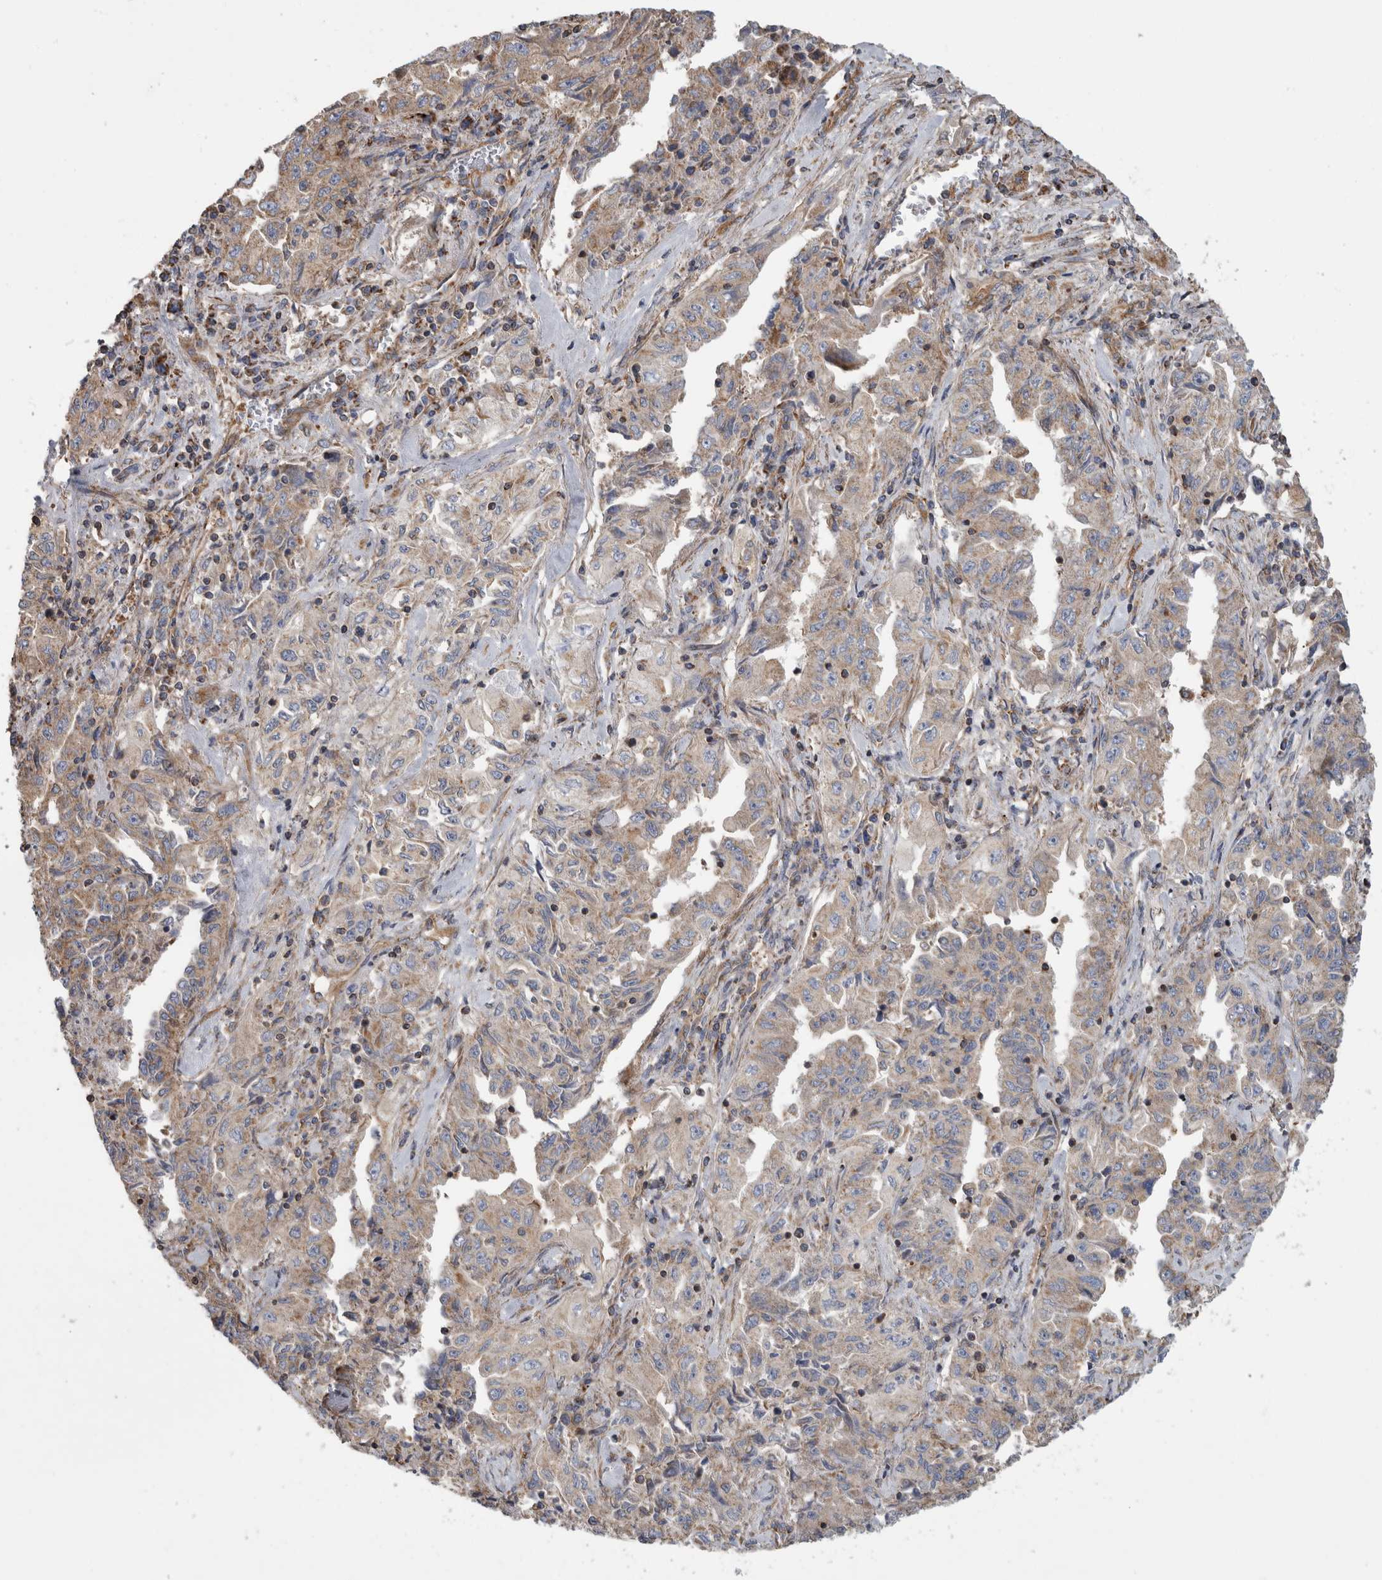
{"staining": {"intensity": "weak", "quantity": "25%-75%", "location": "cytoplasmic/membranous"}, "tissue": "lung cancer", "cell_type": "Tumor cells", "image_type": "cancer", "snomed": [{"axis": "morphology", "description": "Adenocarcinoma, NOS"}, {"axis": "topography", "description": "Lung"}], "caption": "Immunohistochemical staining of lung cancer (adenocarcinoma) exhibits low levels of weak cytoplasmic/membranous protein staining in approximately 25%-75% of tumor cells. The protein of interest is shown in brown color, while the nuclei are stained blue.", "gene": "SFXN2", "patient": {"sex": "female", "age": 51}}